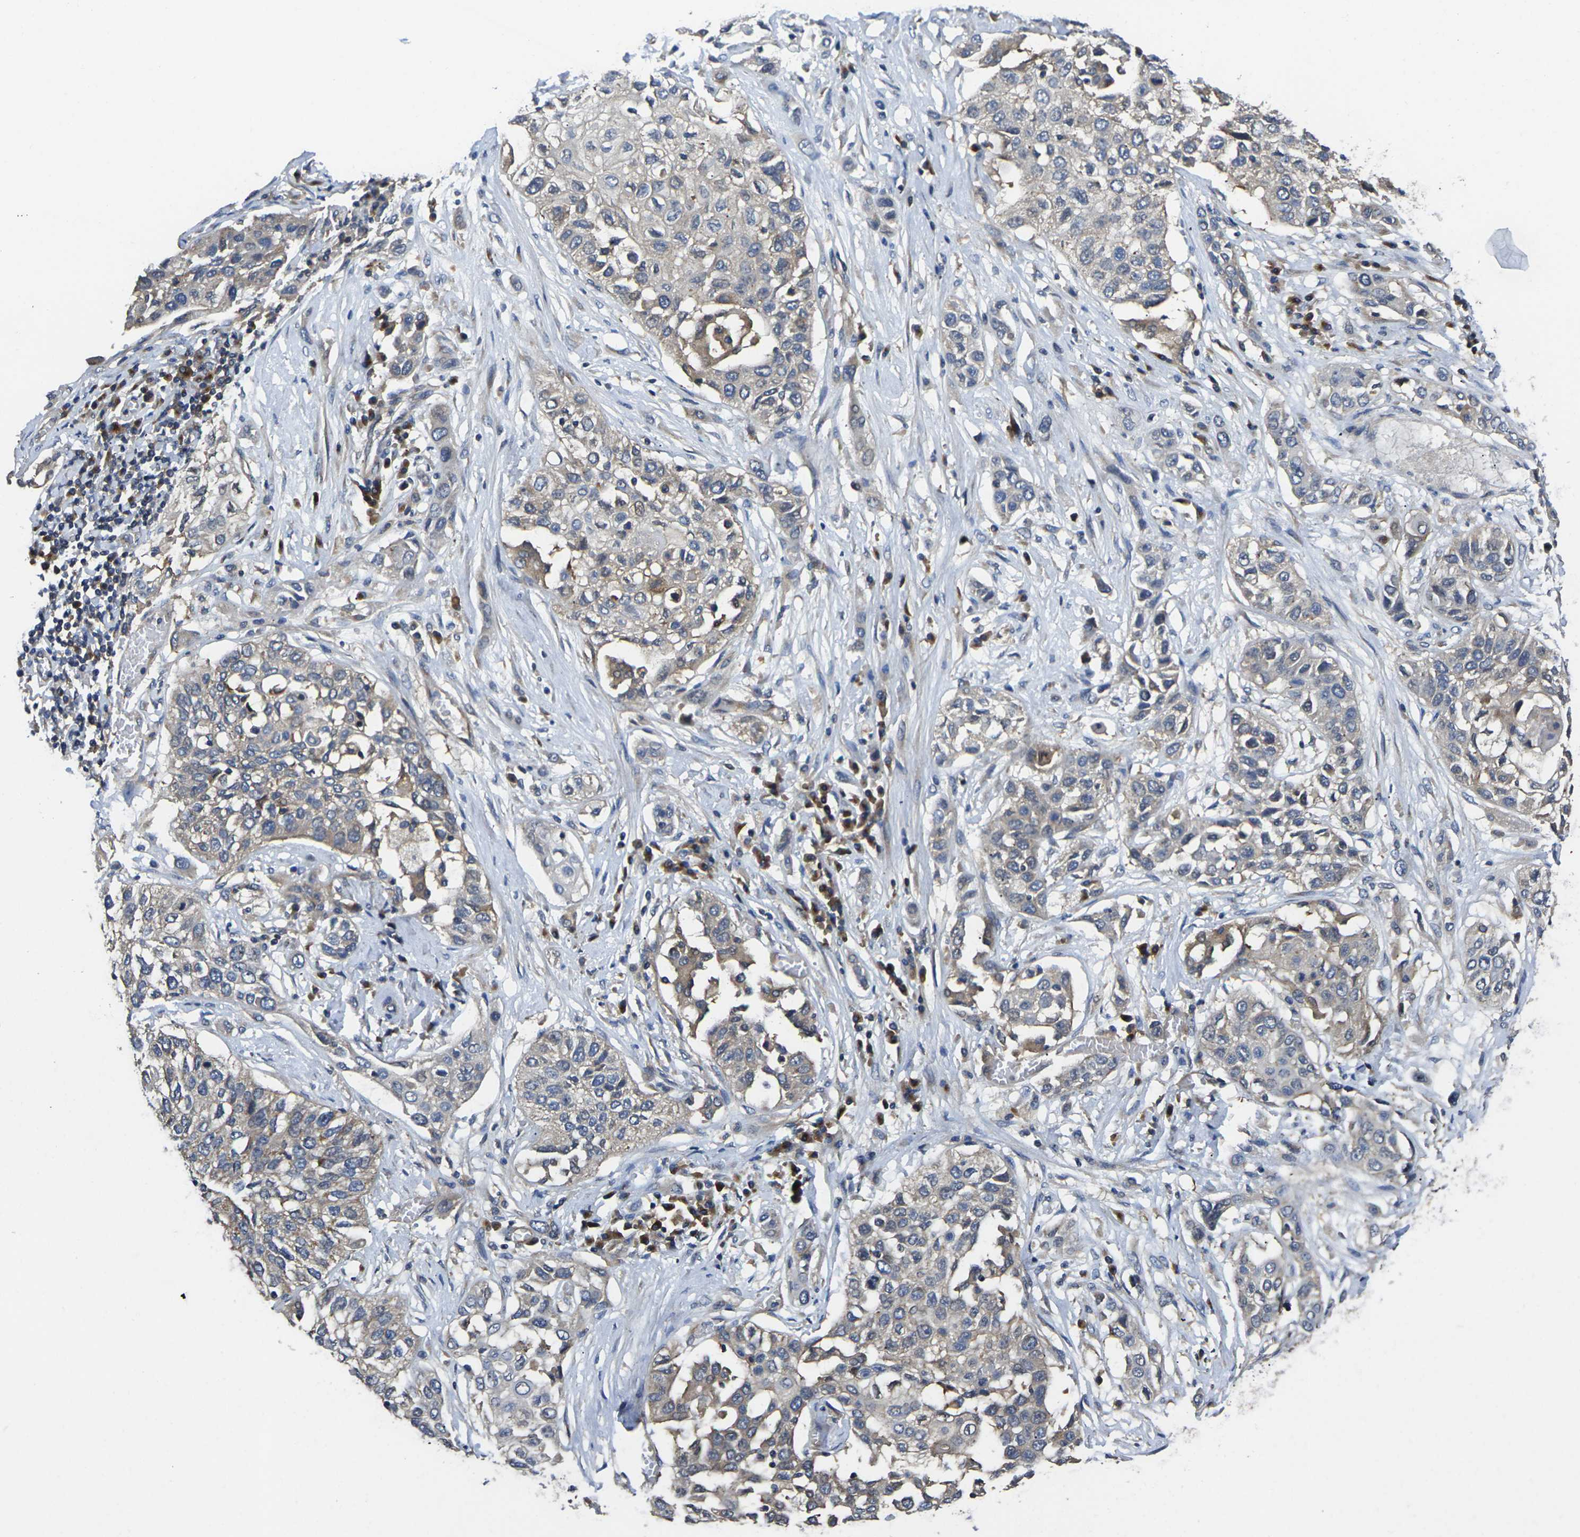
{"staining": {"intensity": "weak", "quantity": "<25%", "location": "cytoplasmic/membranous"}, "tissue": "lung cancer", "cell_type": "Tumor cells", "image_type": "cancer", "snomed": [{"axis": "morphology", "description": "Squamous cell carcinoma, NOS"}, {"axis": "topography", "description": "Lung"}], "caption": "Immunohistochemistry of human lung cancer reveals no staining in tumor cells.", "gene": "TMCC2", "patient": {"sex": "male", "age": 71}}